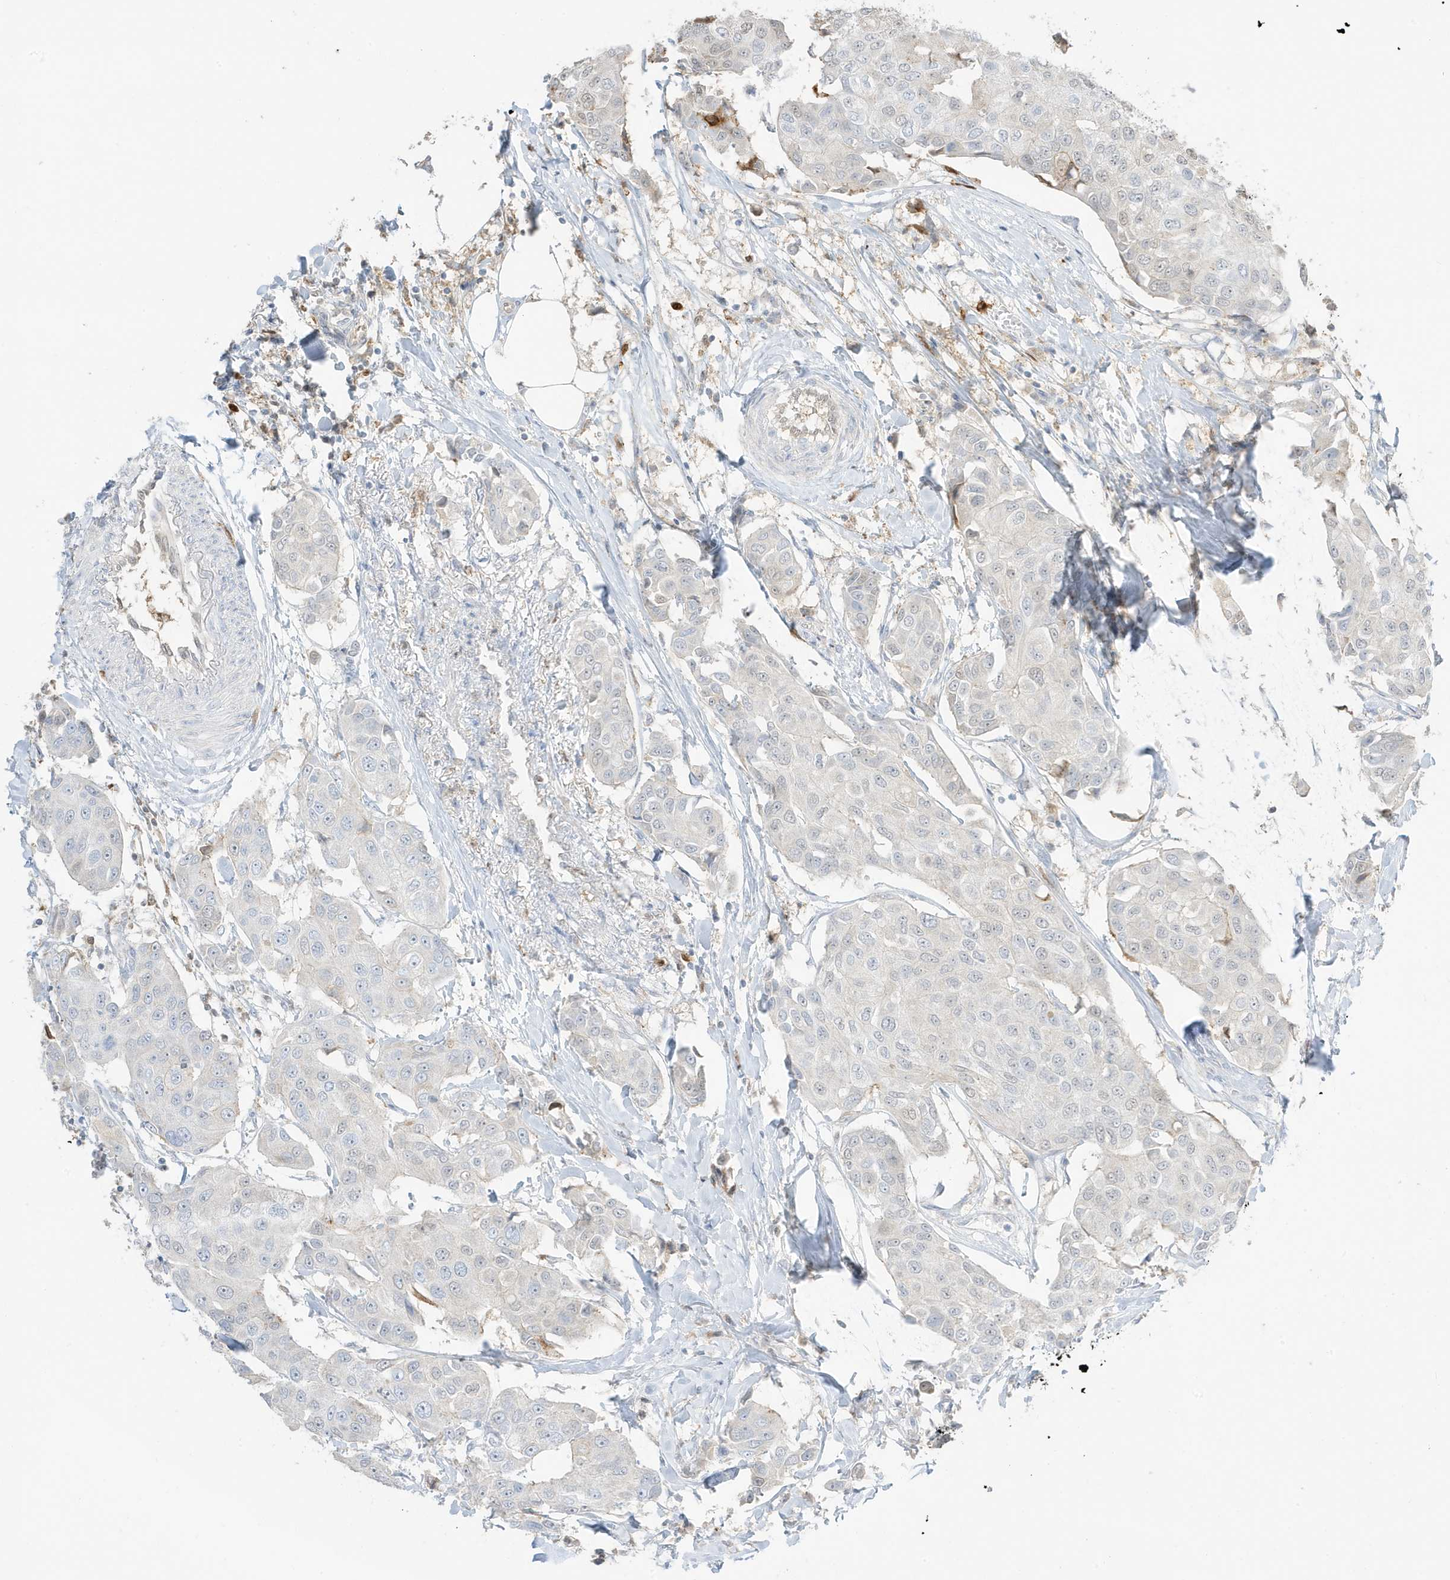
{"staining": {"intensity": "negative", "quantity": "none", "location": "none"}, "tissue": "breast cancer", "cell_type": "Tumor cells", "image_type": "cancer", "snomed": [{"axis": "morphology", "description": "Duct carcinoma"}, {"axis": "topography", "description": "Breast"}], "caption": "Immunohistochemistry (IHC) image of breast cancer stained for a protein (brown), which reveals no expression in tumor cells. Nuclei are stained in blue.", "gene": "GCA", "patient": {"sex": "female", "age": 80}}